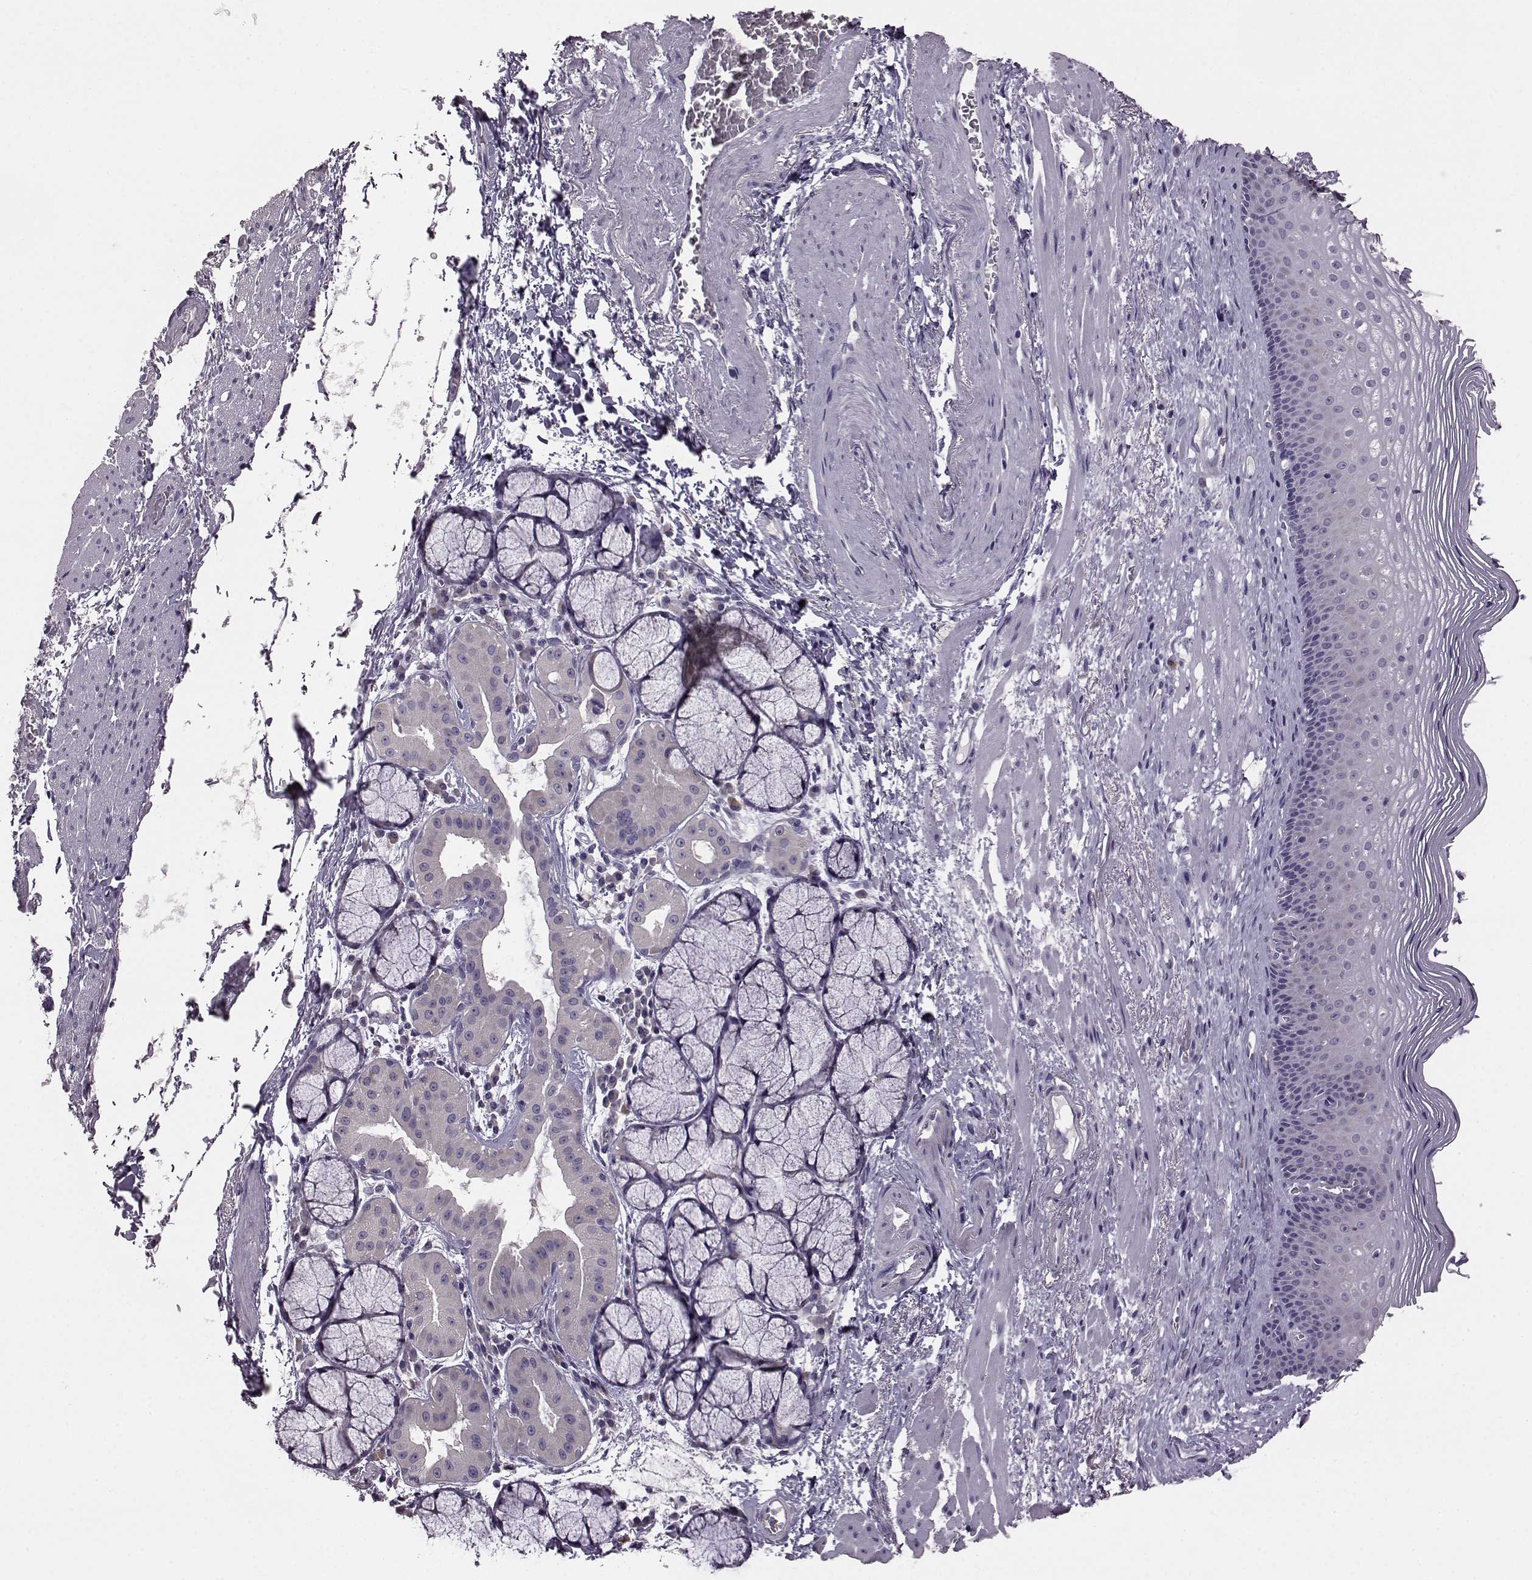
{"staining": {"intensity": "negative", "quantity": "none", "location": "none"}, "tissue": "esophagus", "cell_type": "Squamous epithelial cells", "image_type": "normal", "snomed": [{"axis": "morphology", "description": "Normal tissue, NOS"}, {"axis": "topography", "description": "Esophagus"}], "caption": "Squamous epithelial cells show no significant protein positivity in unremarkable esophagus.", "gene": "ADGRG2", "patient": {"sex": "male", "age": 76}}